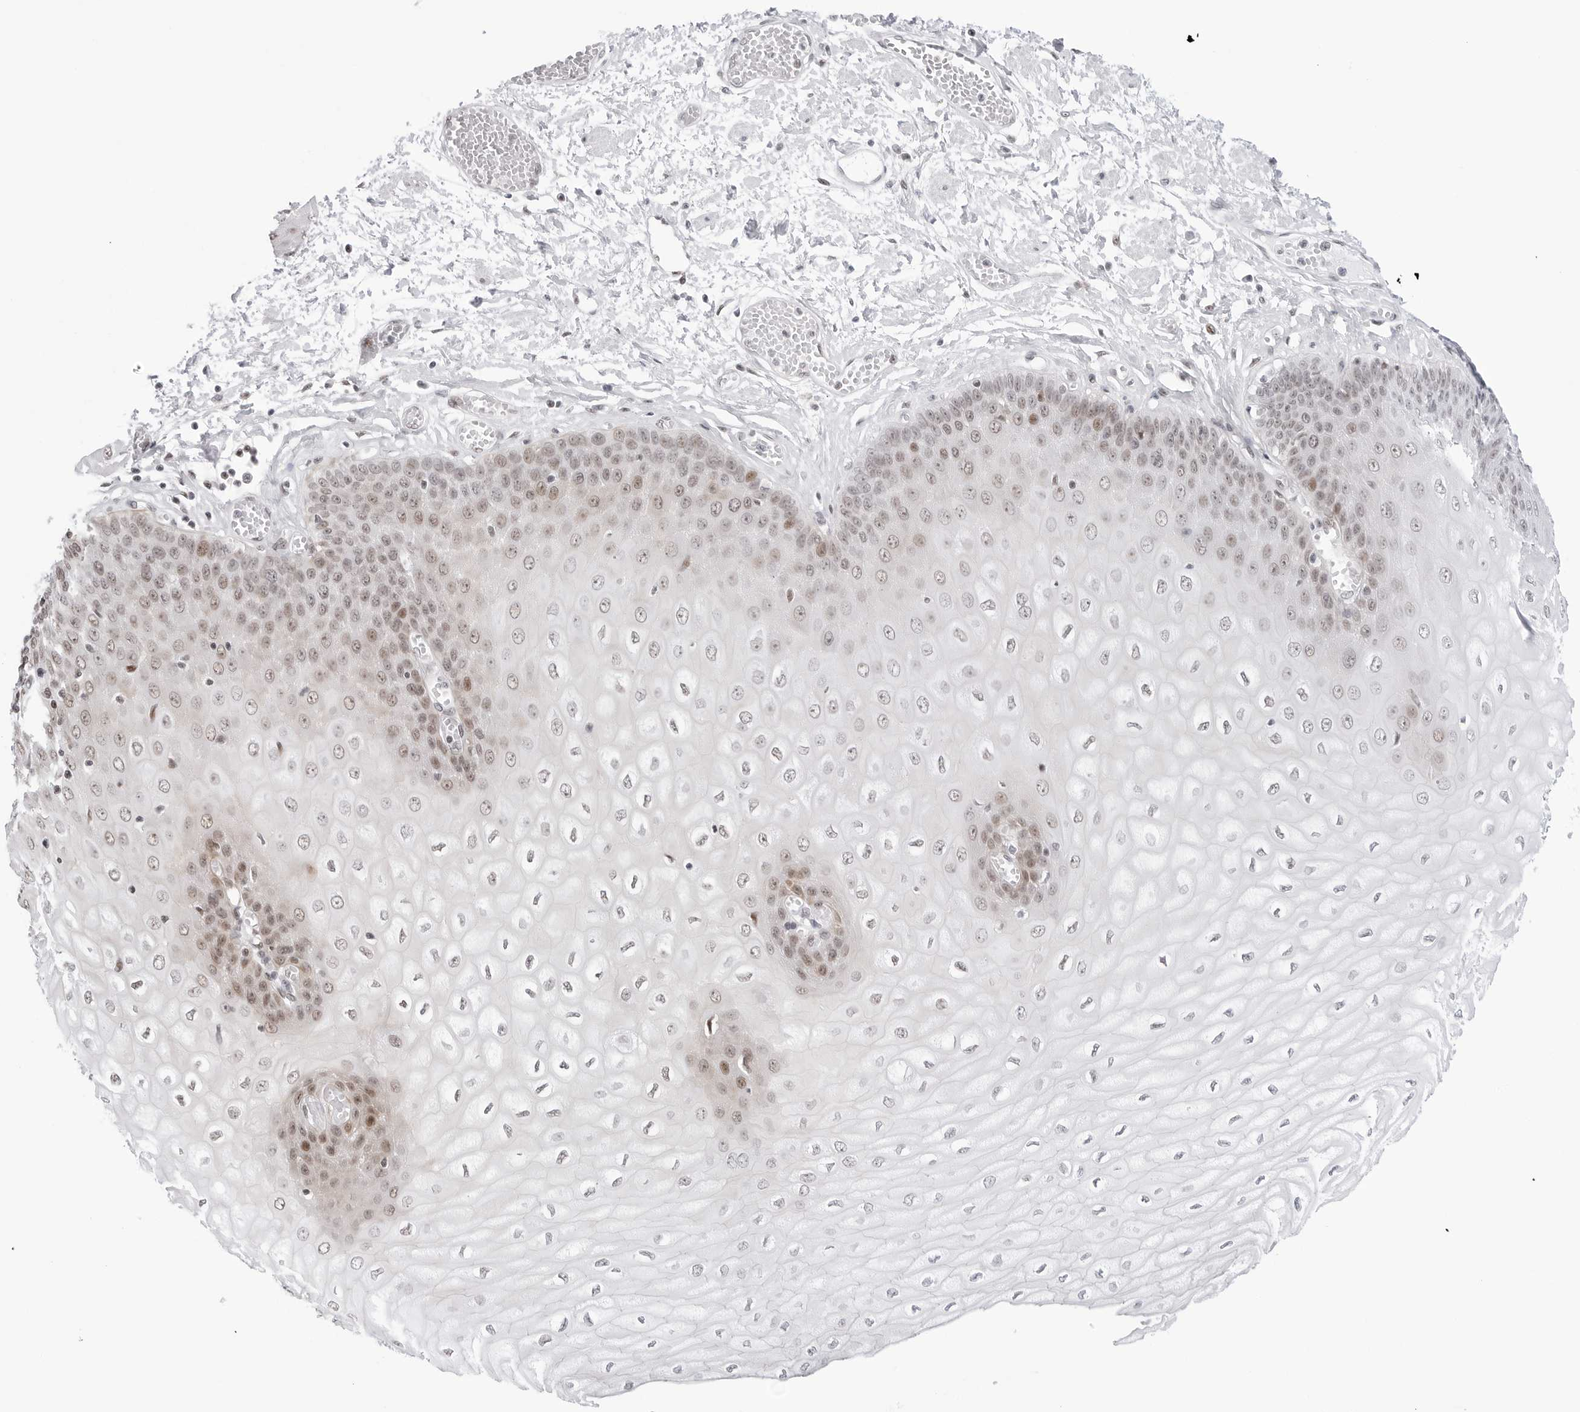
{"staining": {"intensity": "moderate", "quantity": "25%-75%", "location": "nuclear"}, "tissue": "esophagus", "cell_type": "Squamous epithelial cells", "image_type": "normal", "snomed": [{"axis": "morphology", "description": "Normal tissue, NOS"}, {"axis": "topography", "description": "Esophagus"}], "caption": "This photomicrograph exhibits IHC staining of benign human esophagus, with medium moderate nuclear expression in about 25%-75% of squamous epithelial cells.", "gene": "C1orf162", "patient": {"sex": "male", "age": 60}}